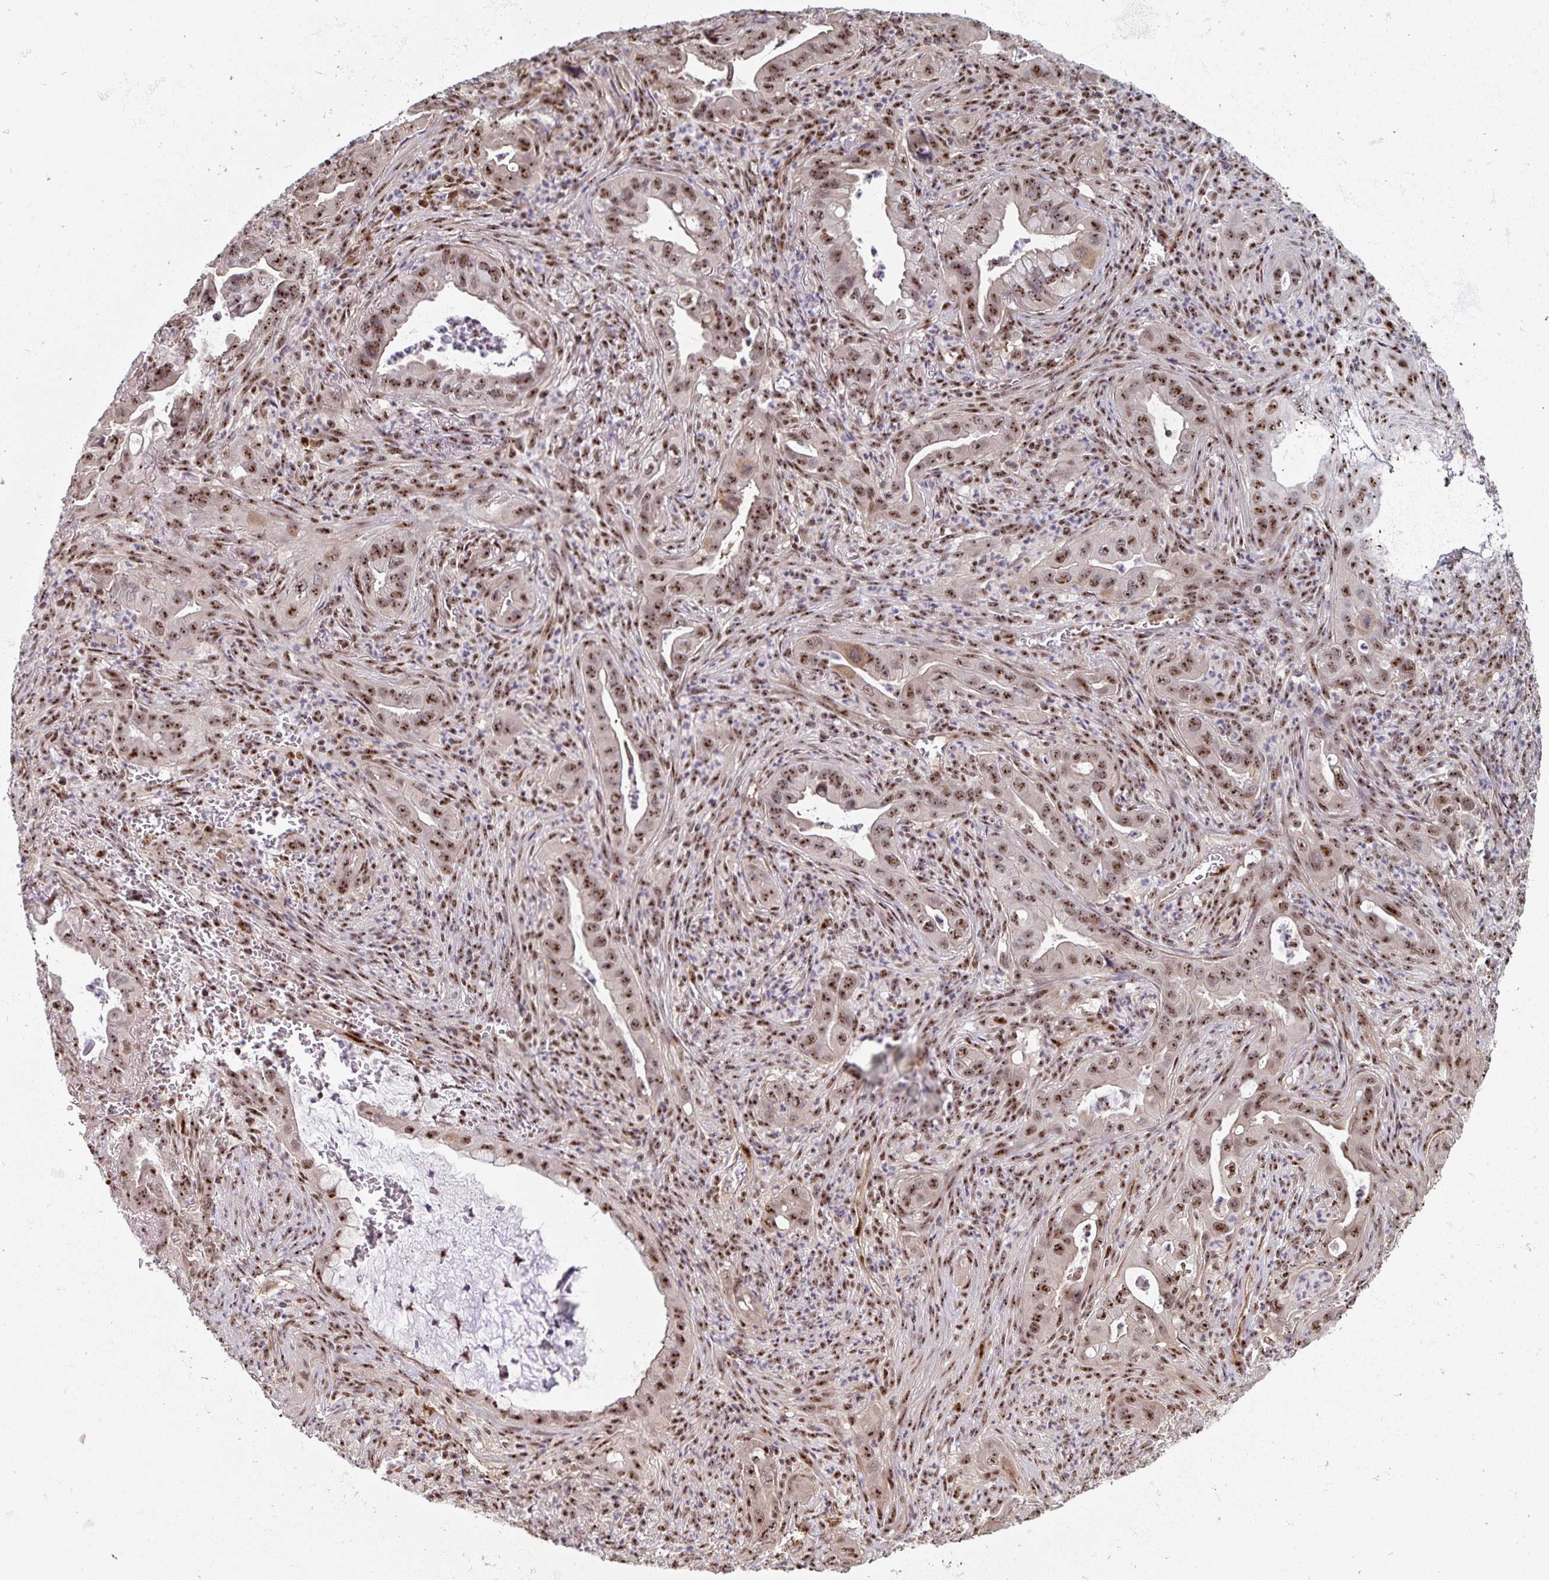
{"staining": {"intensity": "moderate", "quantity": ">75%", "location": "nuclear"}, "tissue": "lung cancer", "cell_type": "Tumor cells", "image_type": "cancer", "snomed": [{"axis": "morphology", "description": "Adenocarcinoma, NOS"}, {"axis": "topography", "description": "Lung"}], "caption": "Adenocarcinoma (lung) tissue reveals moderate nuclear expression in approximately >75% of tumor cells, visualized by immunohistochemistry. Immunohistochemistry stains the protein in brown and the nuclei are stained blue.", "gene": "LAS1L", "patient": {"sex": "male", "age": 65}}